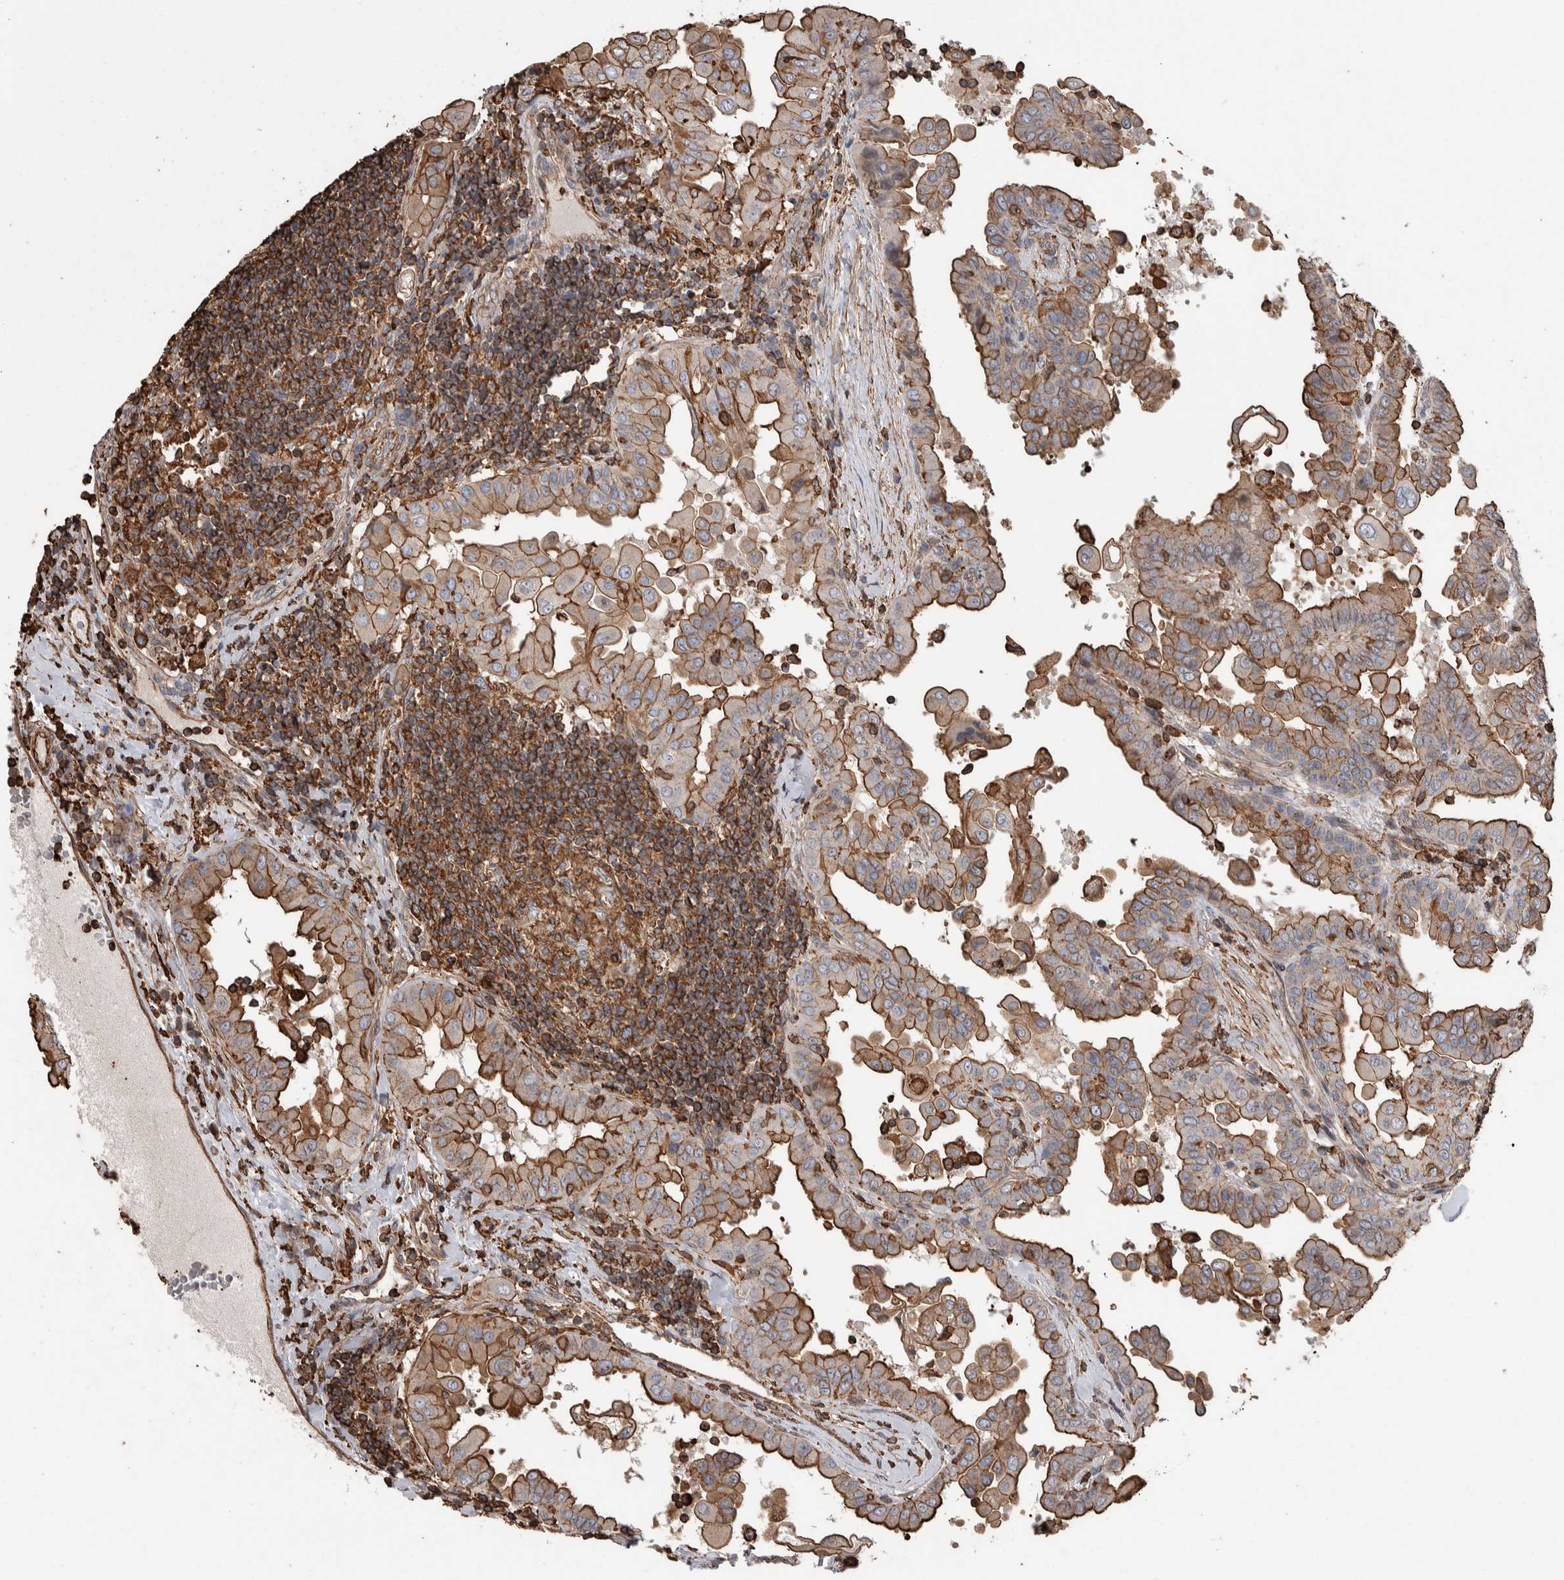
{"staining": {"intensity": "moderate", "quantity": ">75%", "location": "cytoplasmic/membranous"}, "tissue": "thyroid cancer", "cell_type": "Tumor cells", "image_type": "cancer", "snomed": [{"axis": "morphology", "description": "Papillary adenocarcinoma, NOS"}, {"axis": "topography", "description": "Thyroid gland"}], "caption": "Immunohistochemistry of papillary adenocarcinoma (thyroid) exhibits medium levels of moderate cytoplasmic/membranous expression in about >75% of tumor cells.", "gene": "ENPP2", "patient": {"sex": "male", "age": 33}}